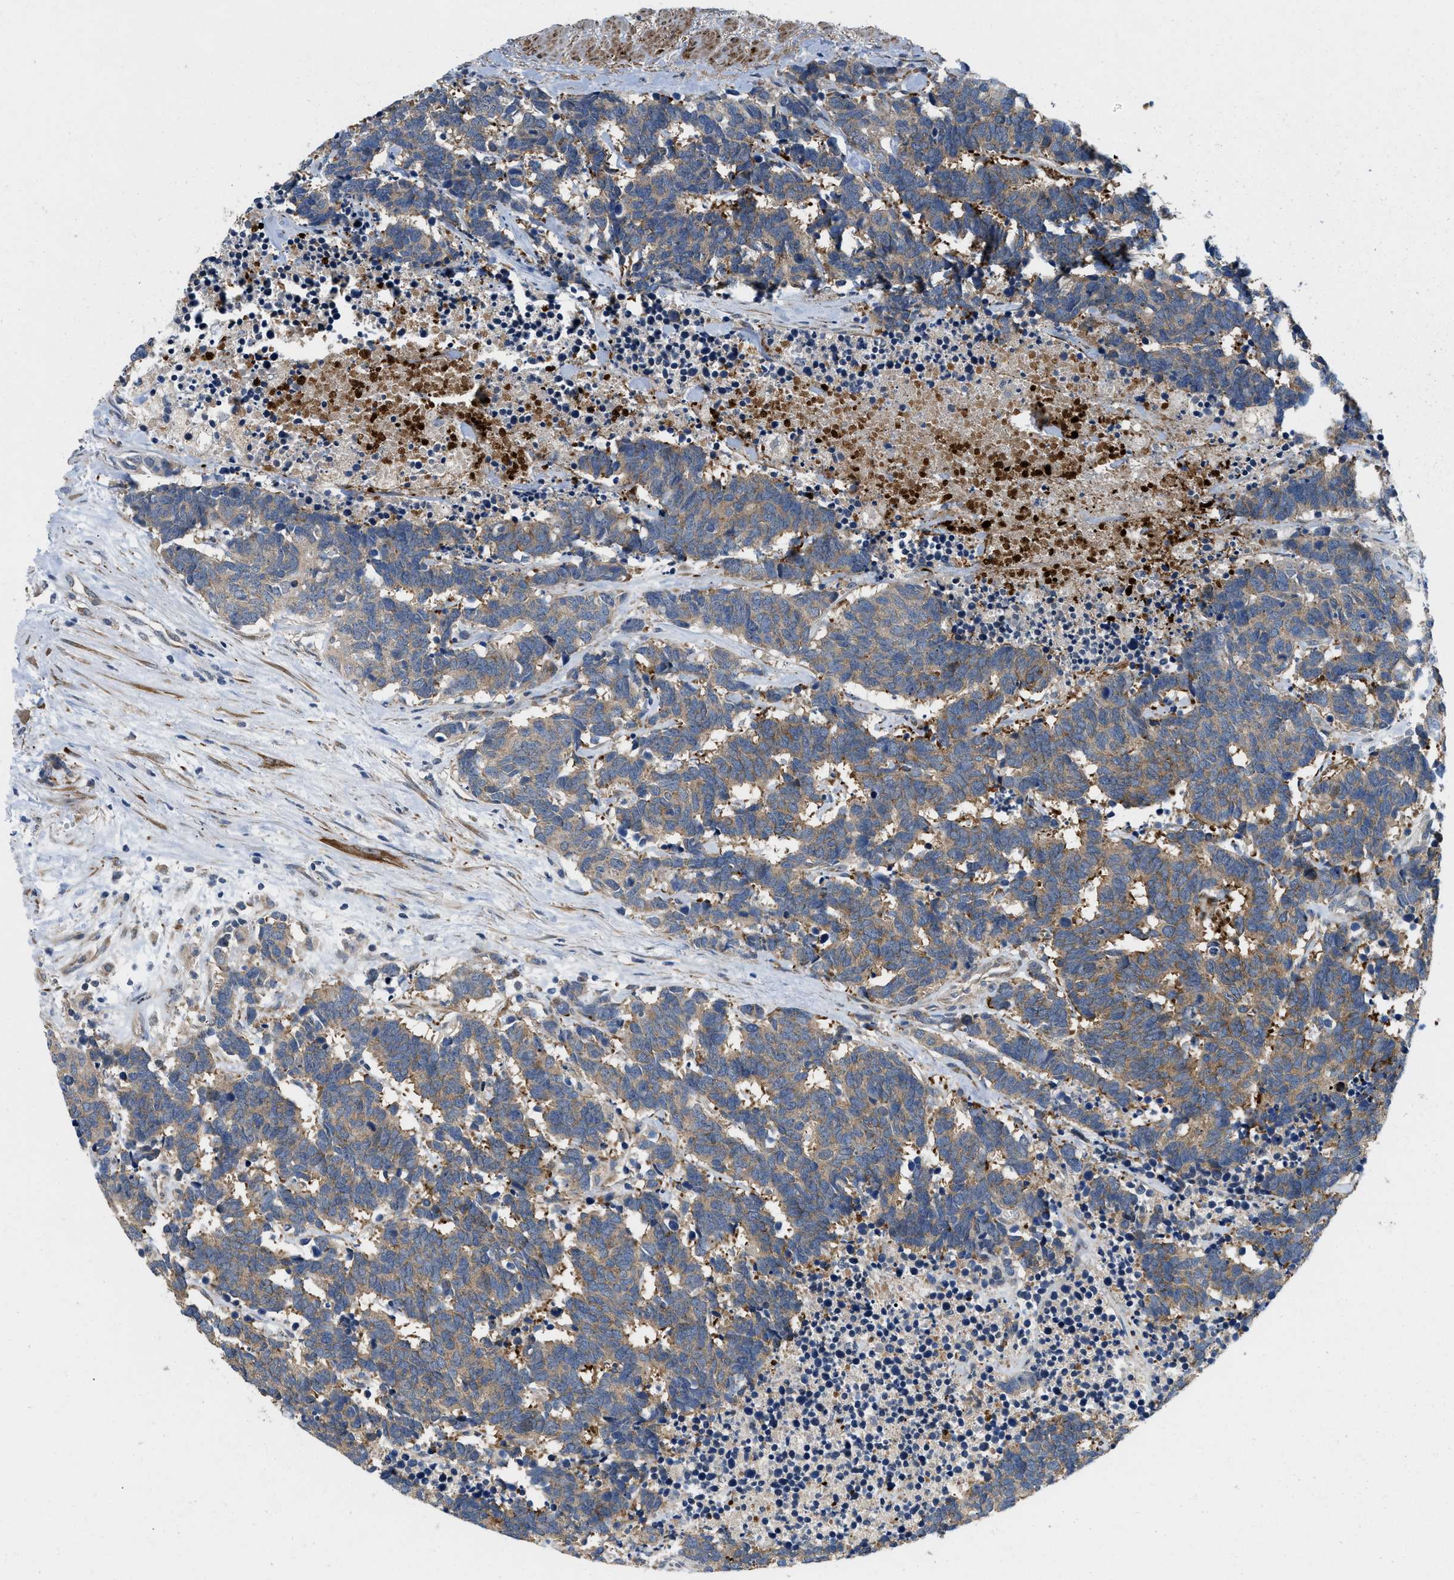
{"staining": {"intensity": "moderate", "quantity": ">75%", "location": "cytoplasmic/membranous"}, "tissue": "carcinoid", "cell_type": "Tumor cells", "image_type": "cancer", "snomed": [{"axis": "morphology", "description": "Carcinoma, NOS"}, {"axis": "morphology", "description": "Carcinoid, malignant, NOS"}, {"axis": "topography", "description": "Urinary bladder"}], "caption": "Carcinoid (malignant) tissue shows moderate cytoplasmic/membranous expression in approximately >75% of tumor cells (Brightfield microscopy of DAB IHC at high magnification).", "gene": "ZNF599", "patient": {"sex": "male", "age": 57}}